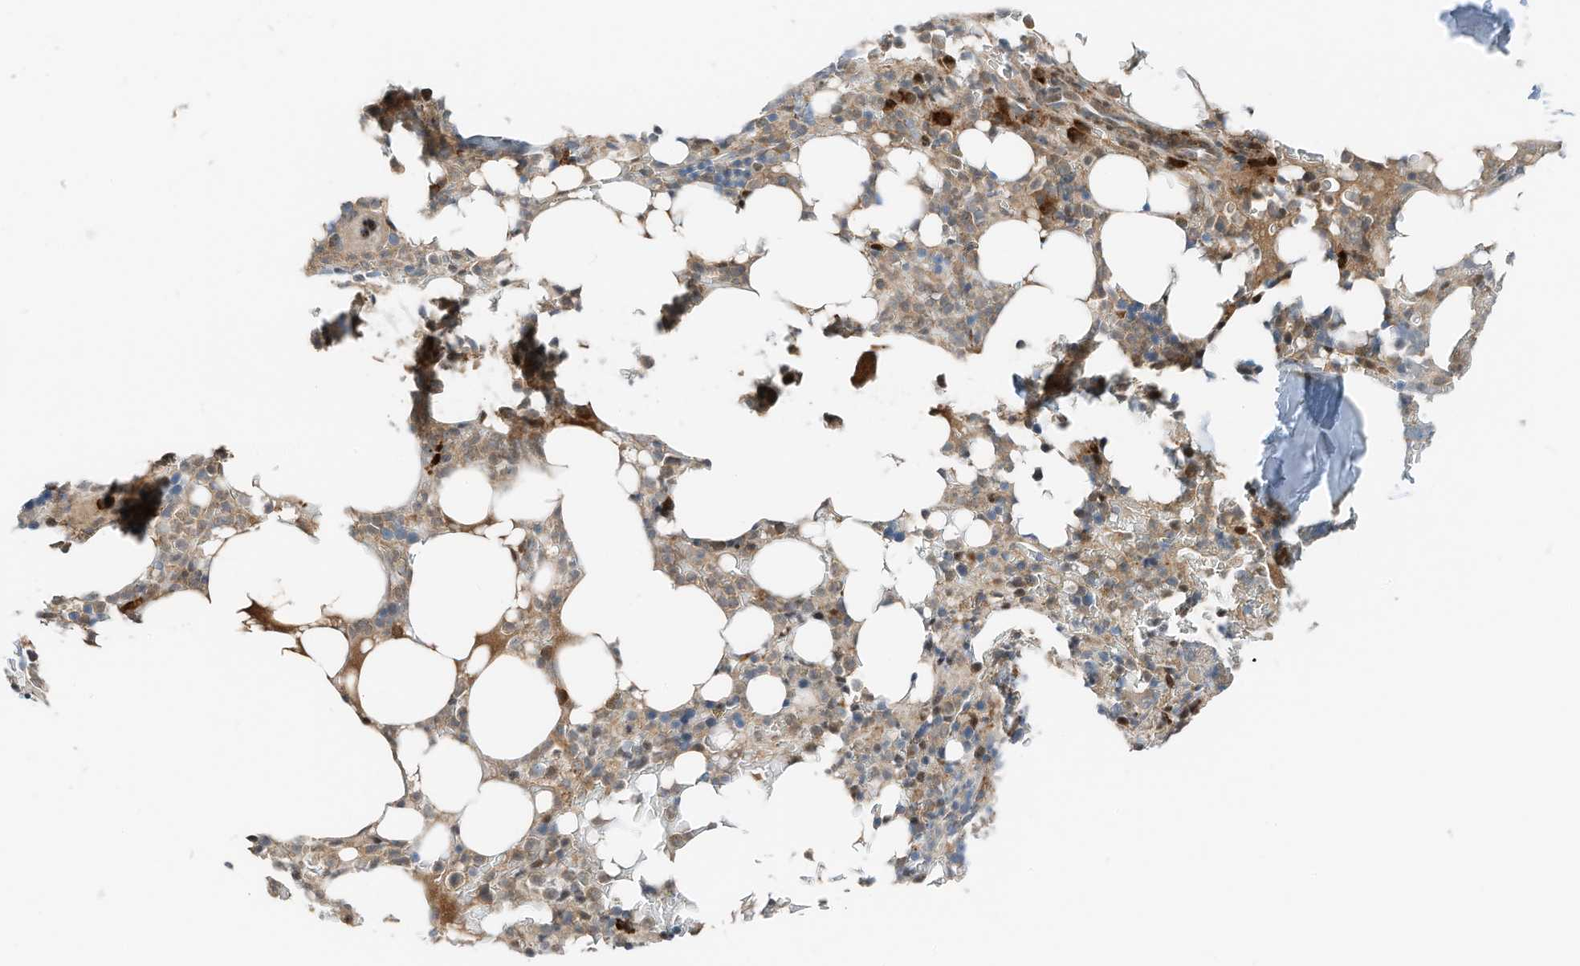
{"staining": {"intensity": "strong", "quantity": "<25%", "location": "cytoplasmic/membranous"}, "tissue": "bone marrow", "cell_type": "Hematopoietic cells", "image_type": "normal", "snomed": [{"axis": "morphology", "description": "Normal tissue, NOS"}, {"axis": "topography", "description": "Bone marrow"}], "caption": "Immunohistochemistry (IHC) (DAB (3,3'-diaminobenzidine)) staining of normal human bone marrow demonstrates strong cytoplasmic/membranous protein staining in approximately <25% of hematopoietic cells.", "gene": "RMND1", "patient": {"sex": "male", "age": 58}}